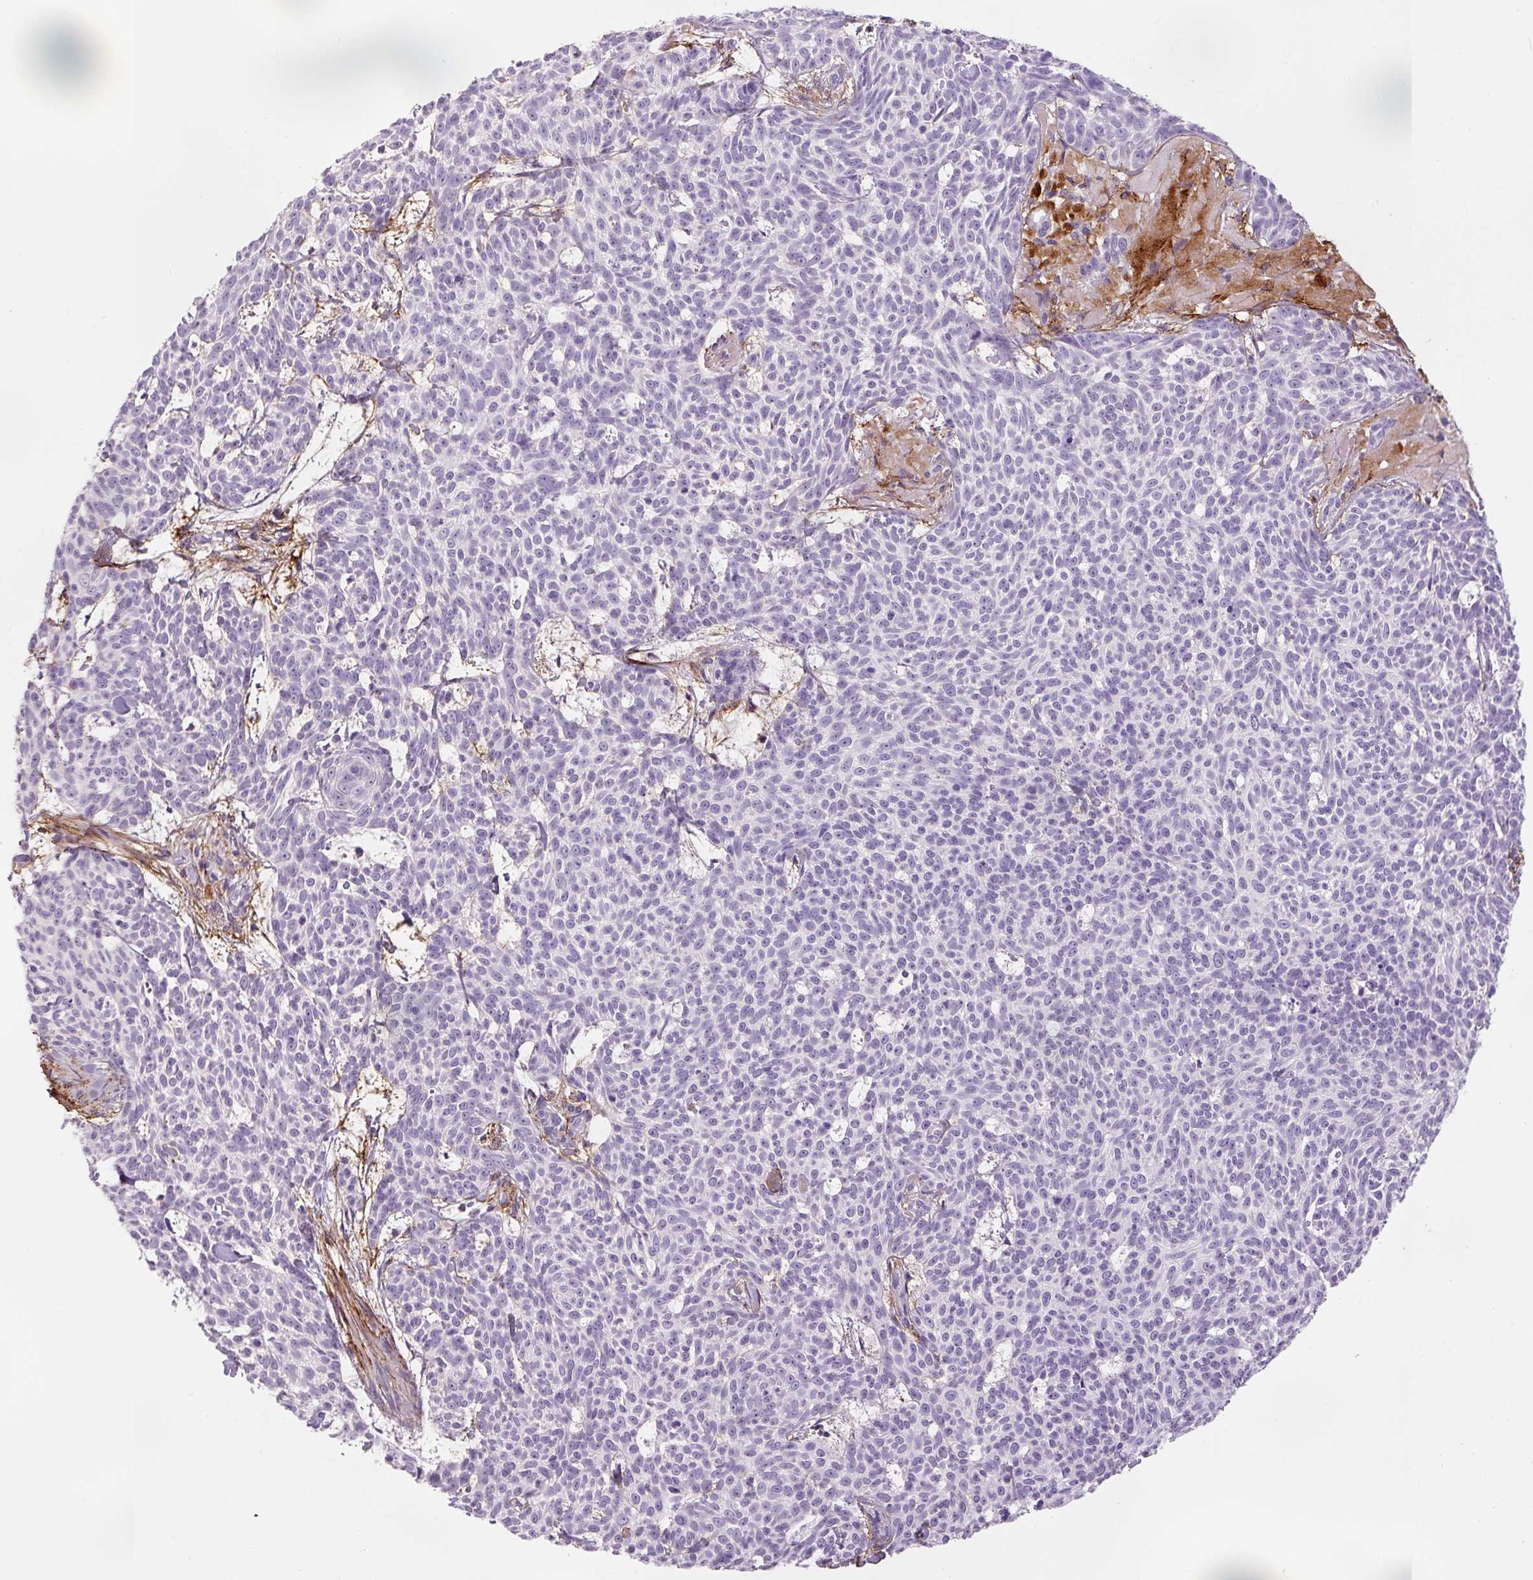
{"staining": {"intensity": "negative", "quantity": "none", "location": "none"}, "tissue": "skin cancer", "cell_type": "Tumor cells", "image_type": "cancer", "snomed": [{"axis": "morphology", "description": "Basal cell carcinoma"}, {"axis": "topography", "description": "Skin"}], "caption": "Photomicrograph shows no protein expression in tumor cells of skin cancer tissue.", "gene": "FBN1", "patient": {"sex": "female", "age": 93}}